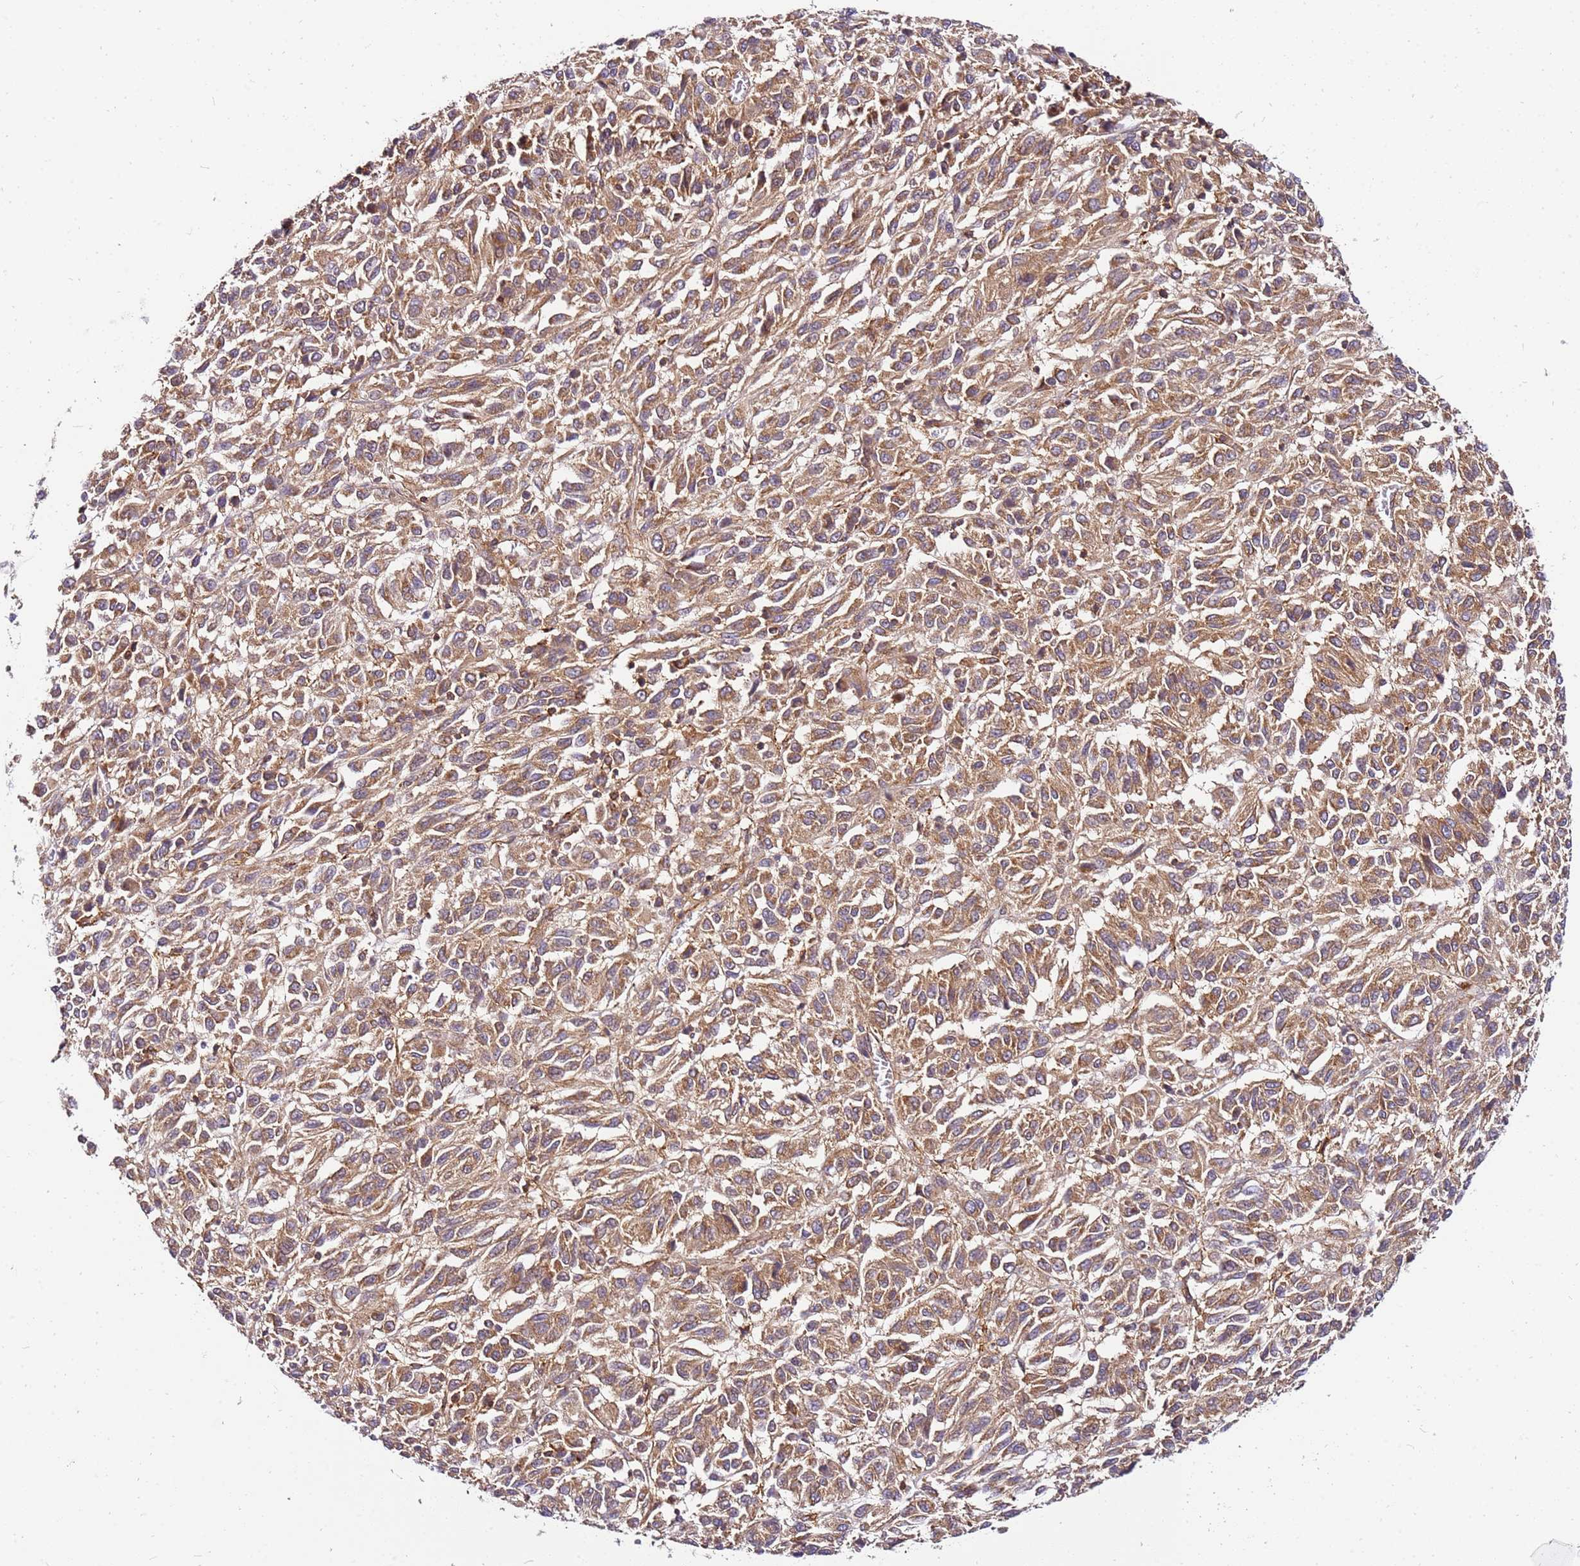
{"staining": {"intensity": "moderate", "quantity": ">75%", "location": "cytoplasmic/membranous"}, "tissue": "melanoma", "cell_type": "Tumor cells", "image_type": "cancer", "snomed": [{"axis": "morphology", "description": "Malignant melanoma, Metastatic site"}, {"axis": "topography", "description": "Lung"}], "caption": "Melanoma tissue exhibits moderate cytoplasmic/membranous positivity in about >75% of tumor cells, visualized by immunohistochemistry.", "gene": "PIH1D1", "patient": {"sex": "male", "age": 64}}